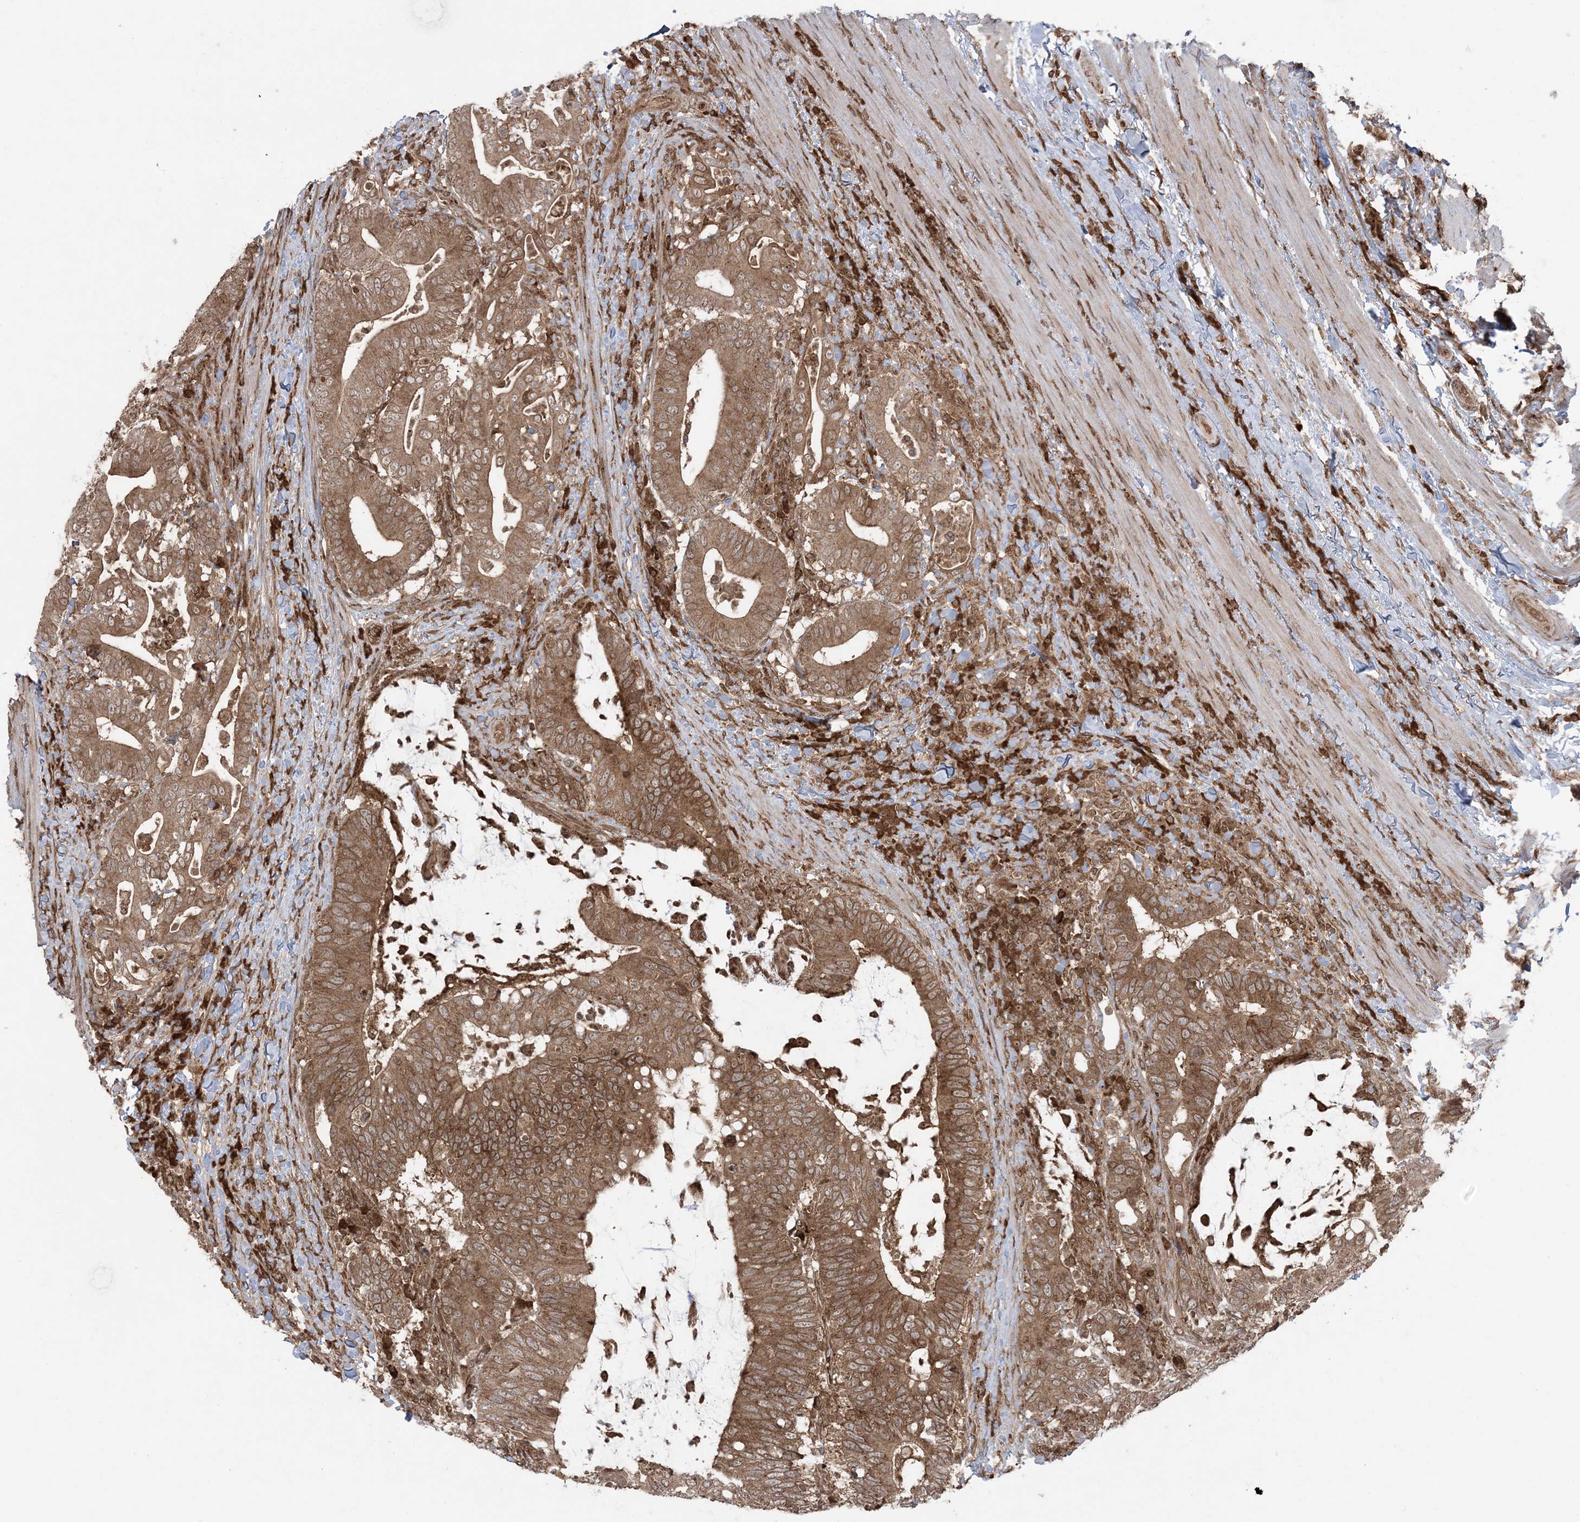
{"staining": {"intensity": "moderate", "quantity": ">75%", "location": "cytoplasmic/membranous"}, "tissue": "colorectal cancer", "cell_type": "Tumor cells", "image_type": "cancer", "snomed": [{"axis": "morphology", "description": "Adenocarcinoma, NOS"}, {"axis": "topography", "description": "Colon"}], "caption": "Moderate cytoplasmic/membranous staining is appreciated in about >75% of tumor cells in colorectal adenocarcinoma.", "gene": "DDX19B", "patient": {"sex": "female", "age": 66}}